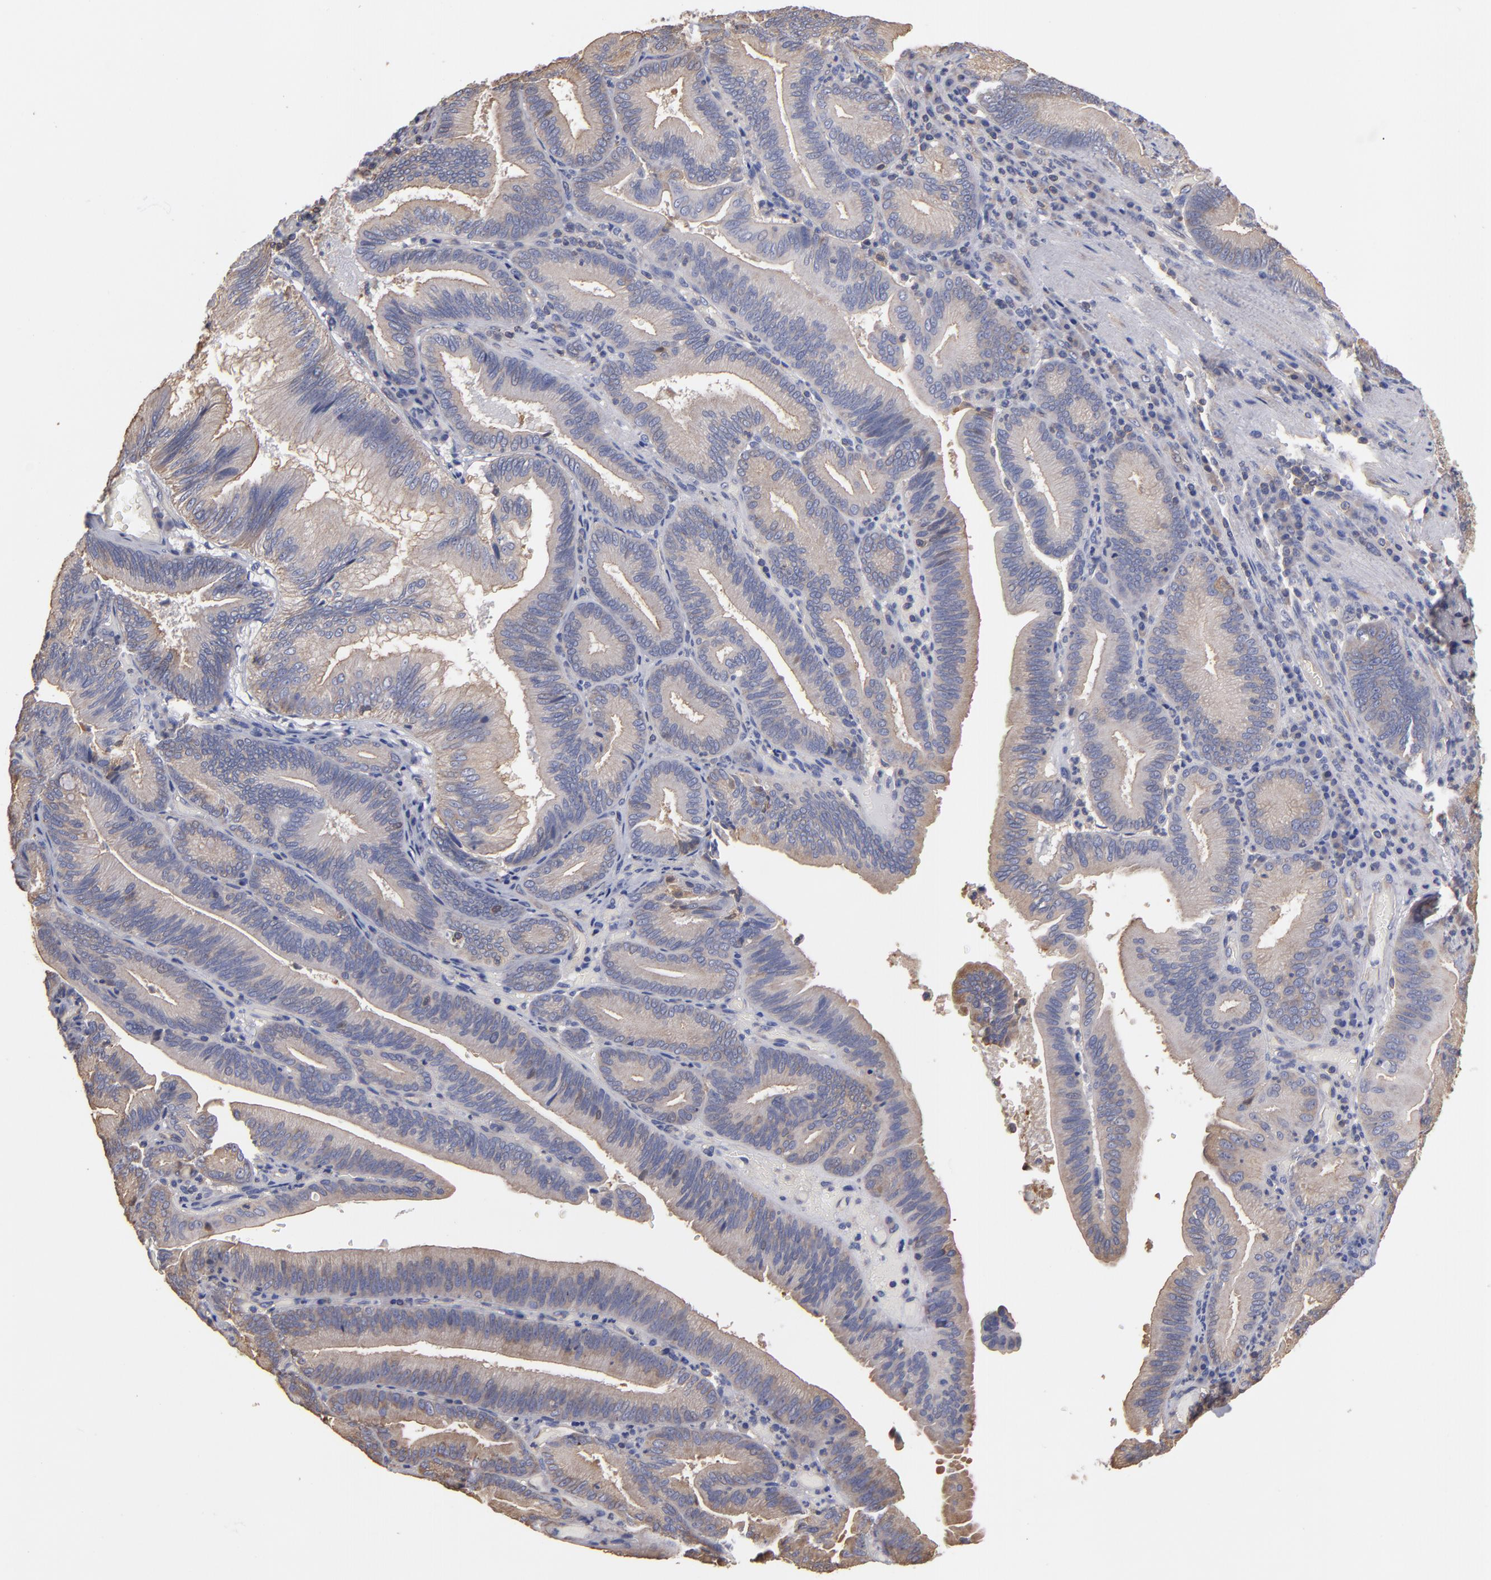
{"staining": {"intensity": "weak", "quantity": "25%-75%", "location": "cytoplasmic/membranous"}, "tissue": "pancreatic cancer", "cell_type": "Tumor cells", "image_type": "cancer", "snomed": [{"axis": "morphology", "description": "Adenocarcinoma, NOS"}, {"axis": "topography", "description": "Pancreas"}], "caption": "This is a photomicrograph of IHC staining of pancreatic cancer, which shows weak positivity in the cytoplasmic/membranous of tumor cells.", "gene": "ESYT2", "patient": {"sex": "male", "age": 82}}